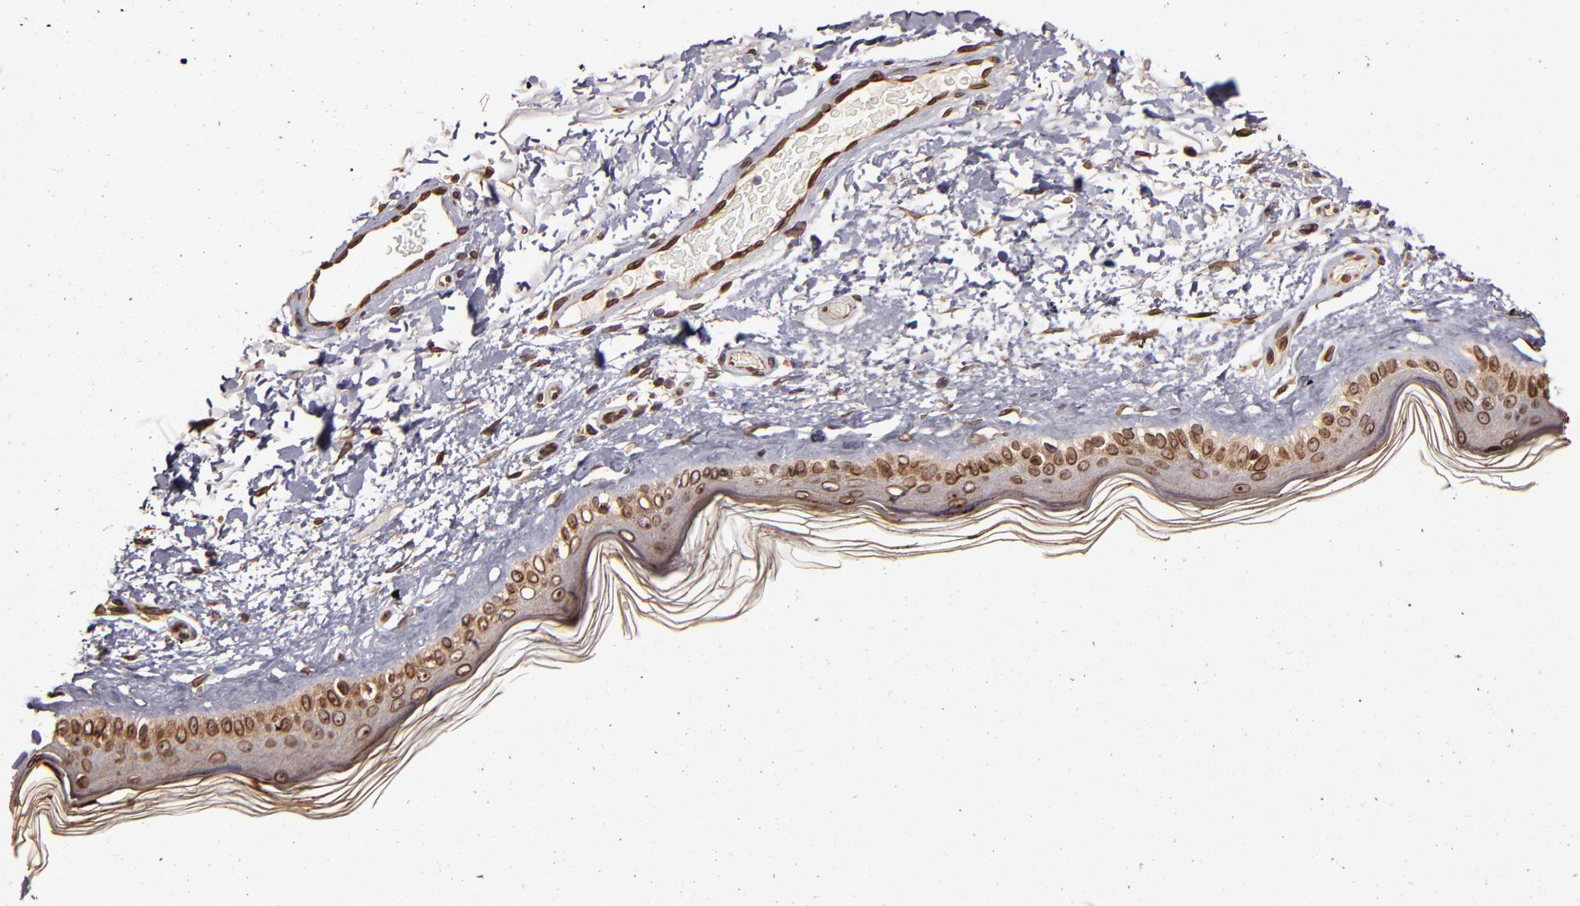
{"staining": {"intensity": "strong", "quantity": ">75%", "location": "cytoplasmic/membranous,nuclear"}, "tissue": "skin", "cell_type": "Fibroblasts", "image_type": "normal", "snomed": [{"axis": "morphology", "description": "Normal tissue, NOS"}, {"axis": "topography", "description": "Skin"}], "caption": "Strong cytoplasmic/membranous,nuclear protein staining is present in approximately >75% of fibroblasts in skin. (brown staining indicates protein expression, while blue staining denotes nuclei).", "gene": "PUM3", "patient": {"sex": "male", "age": 63}}